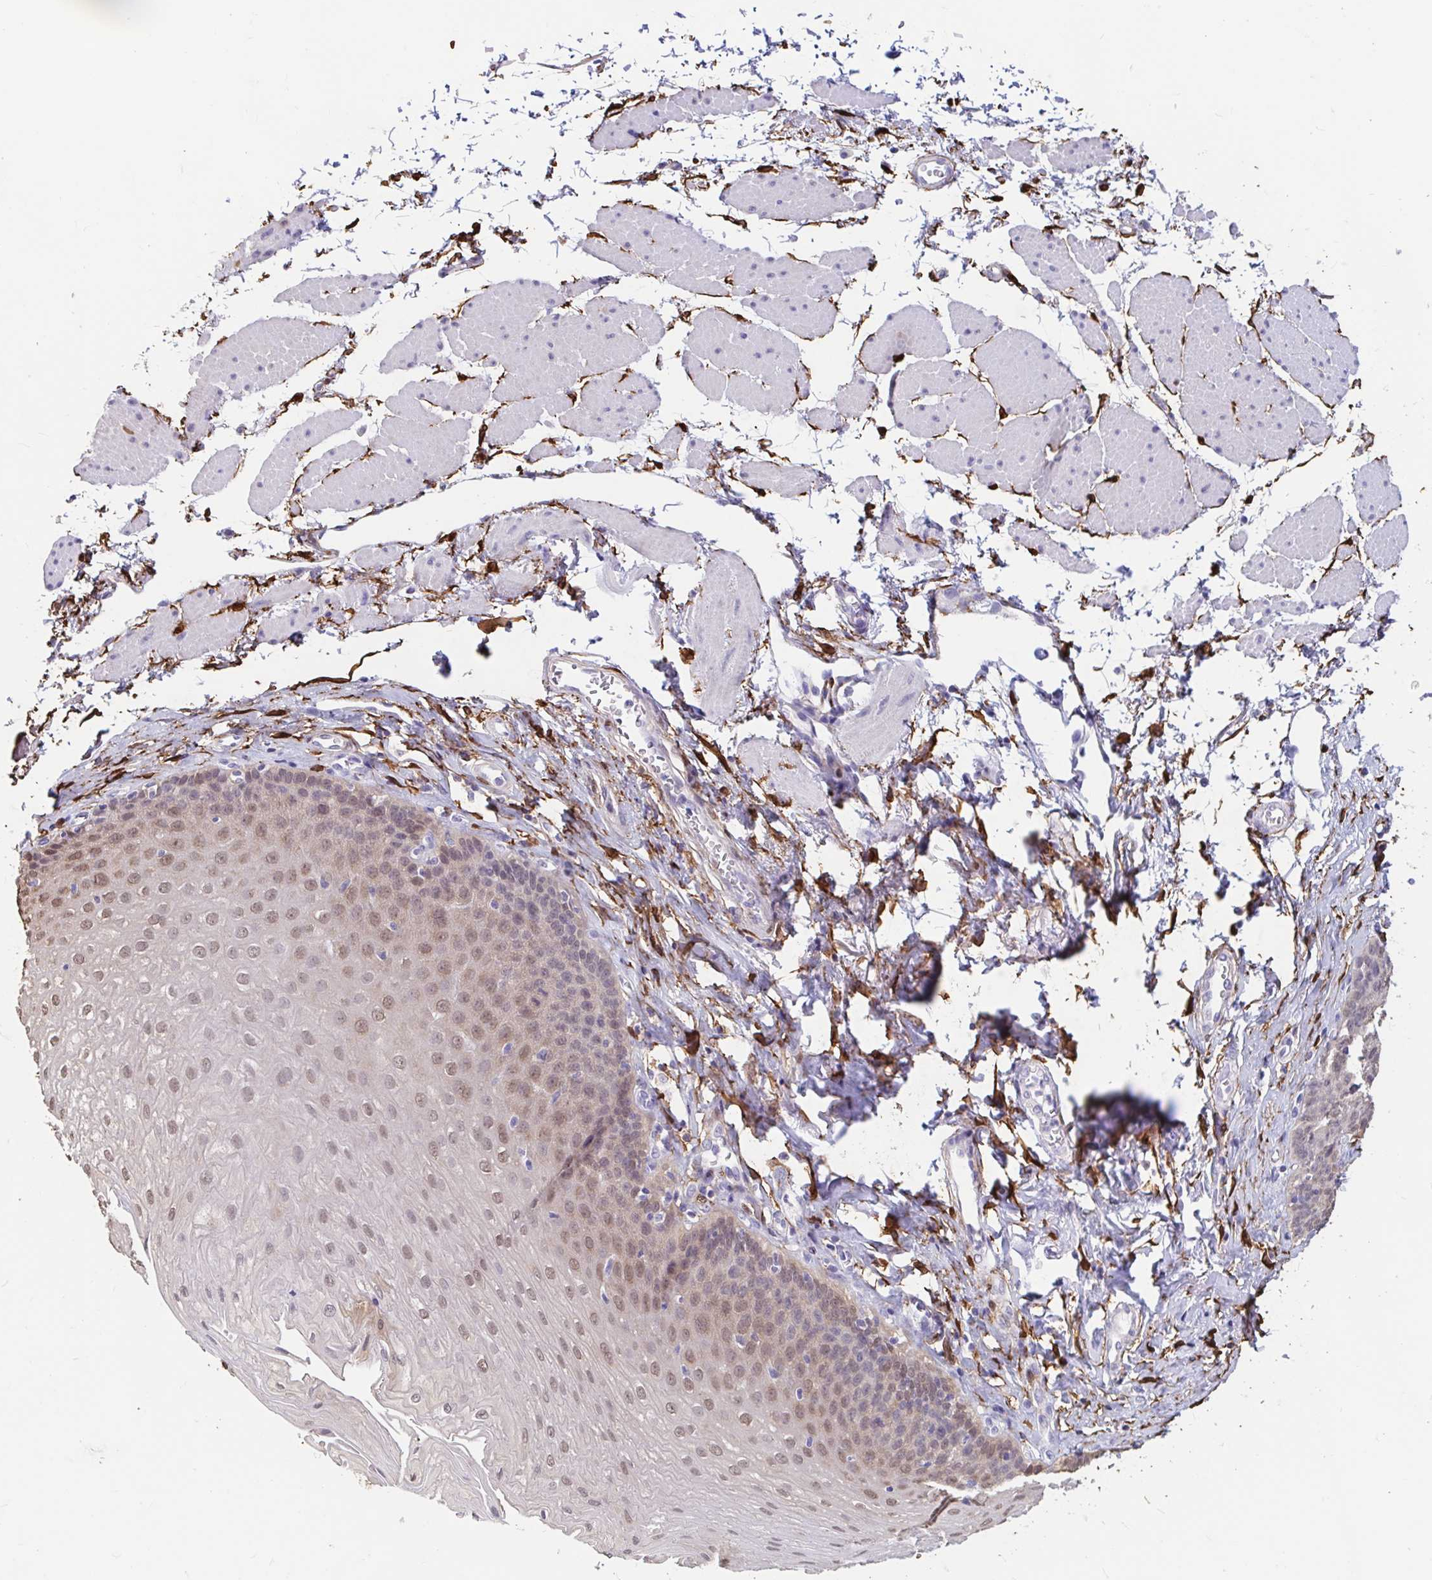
{"staining": {"intensity": "moderate", "quantity": "25%-75%", "location": "nuclear"}, "tissue": "esophagus", "cell_type": "Squamous epithelial cells", "image_type": "normal", "snomed": [{"axis": "morphology", "description": "Normal tissue, NOS"}, {"axis": "topography", "description": "Esophagus"}], "caption": "Esophagus stained with DAB (3,3'-diaminobenzidine) IHC exhibits medium levels of moderate nuclear positivity in approximately 25%-75% of squamous epithelial cells. (Brightfield microscopy of DAB IHC at high magnification).", "gene": "ADH1A", "patient": {"sex": "female", "age": 81}}